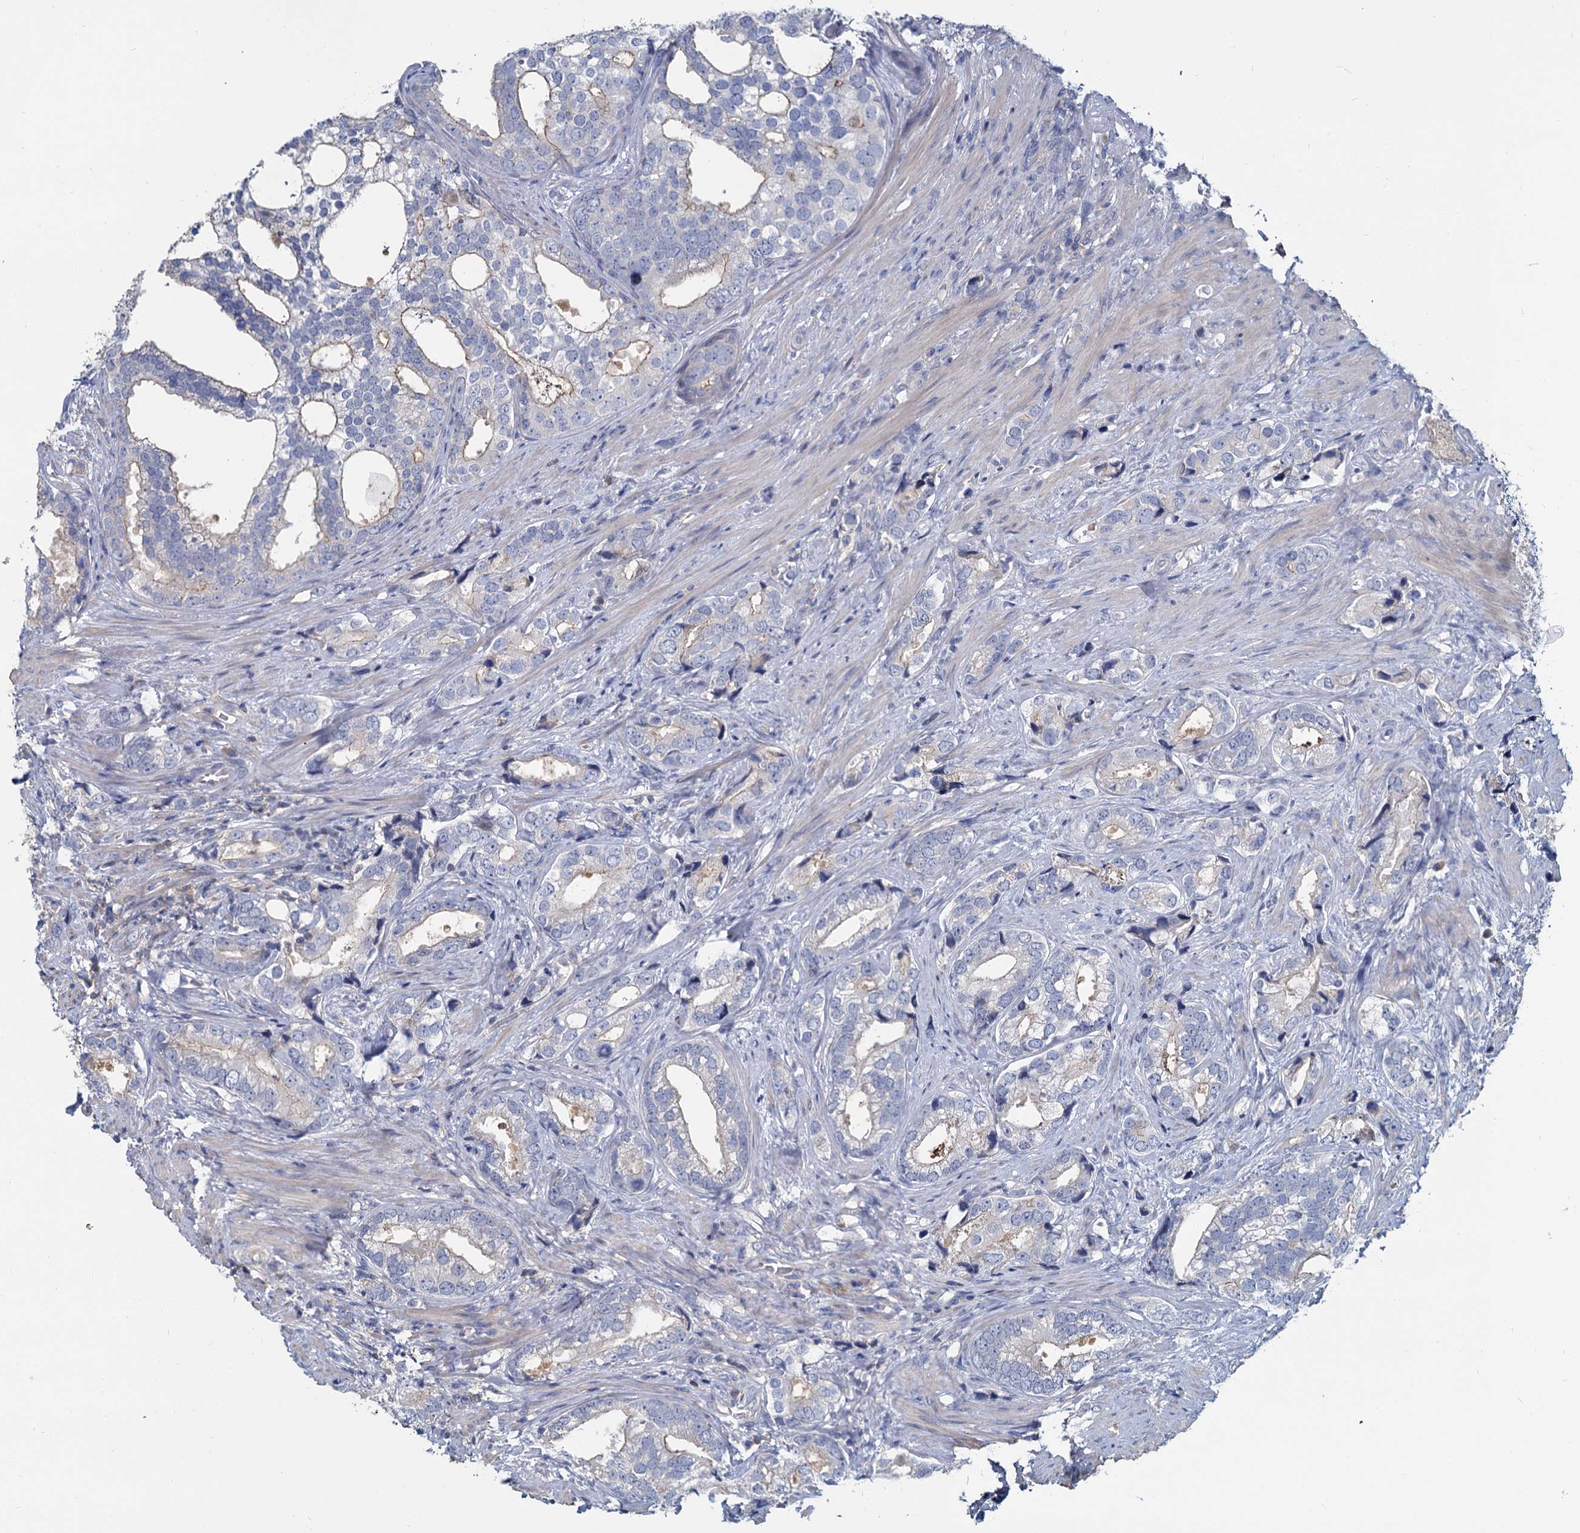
{"staining": {"intensity": "weak", "quantity": "<25%", "location": "cytoplasmic/membranous"}, "tissue": "prostate cancer", "cell_type": "Tumor cells", "image_type": "cancer", "snomed": [{"axis": "morphology", "description": "Adenocarcinoma, High grade"}, {"axis": "topography", "description": "Prostate"}], "caption": "This micrograph is of high-grade adenocarcinoma (prostate) stained with immunohistochemistry (IHC) to label a protein in brown with the nuclei are counter-stained blue. There is no staining in tumor cells.", "gene": "ACSM3", "patient": {"sex": "male", "age": 75}}